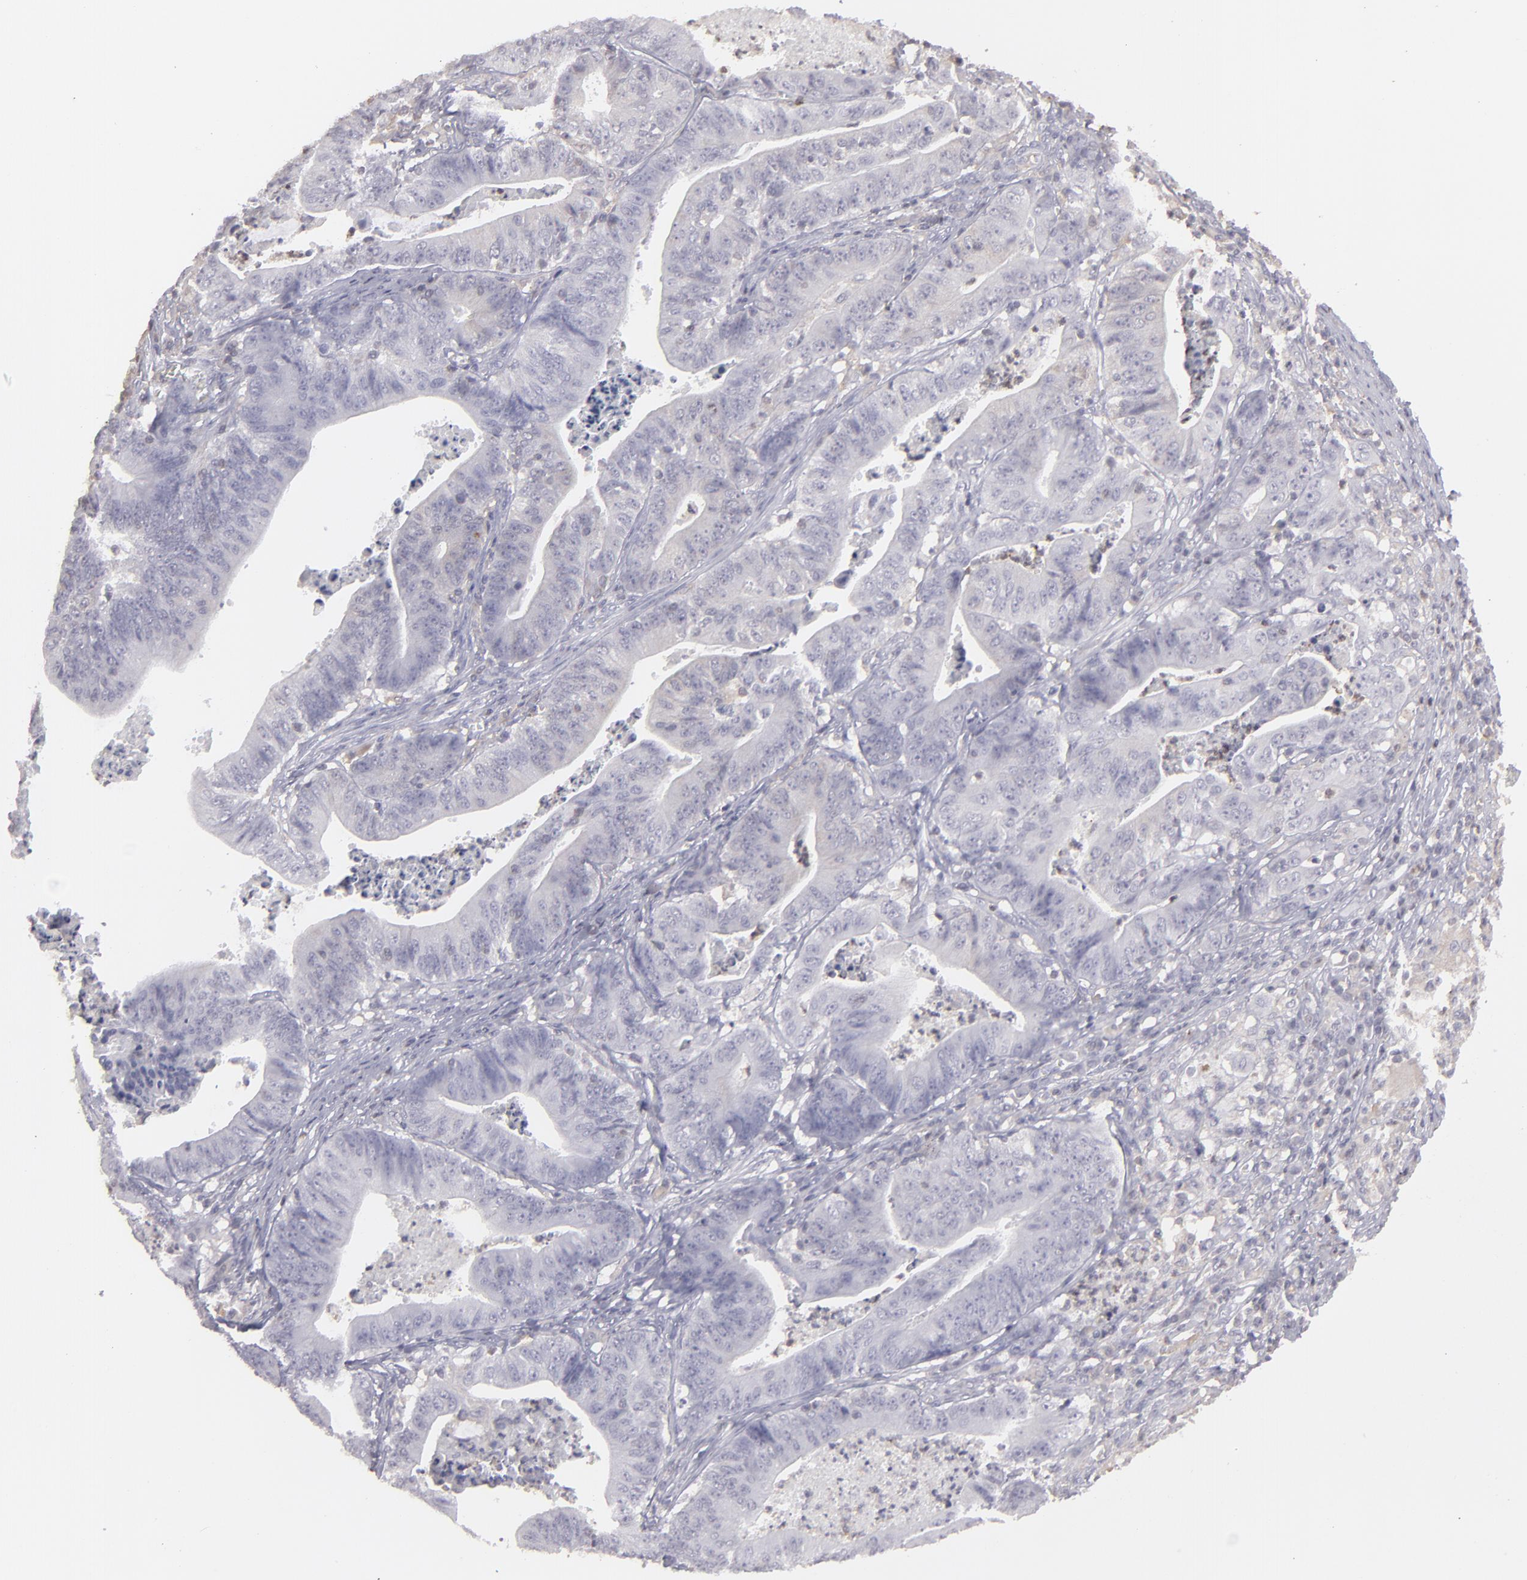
{"staining": {"intensity": "negative", "quantity": "none", "location": "none"}, "tissue": "stomach cancer", "cell_type": "Tumor cells", "image_type": "cancer", "snomed": [{"axis": "morphology", "description": "Adenocarcinoma, NOS"}, {"axis": "topography", "description": "Stomach, lower"}], "caption": "Immunohistochemistry micrograph of stomach cancer stained for a protein (brown), which shows no staining in tumor cells.", "gene": "SEMA3G", "patient": {"sex": "female", "age": 86}}